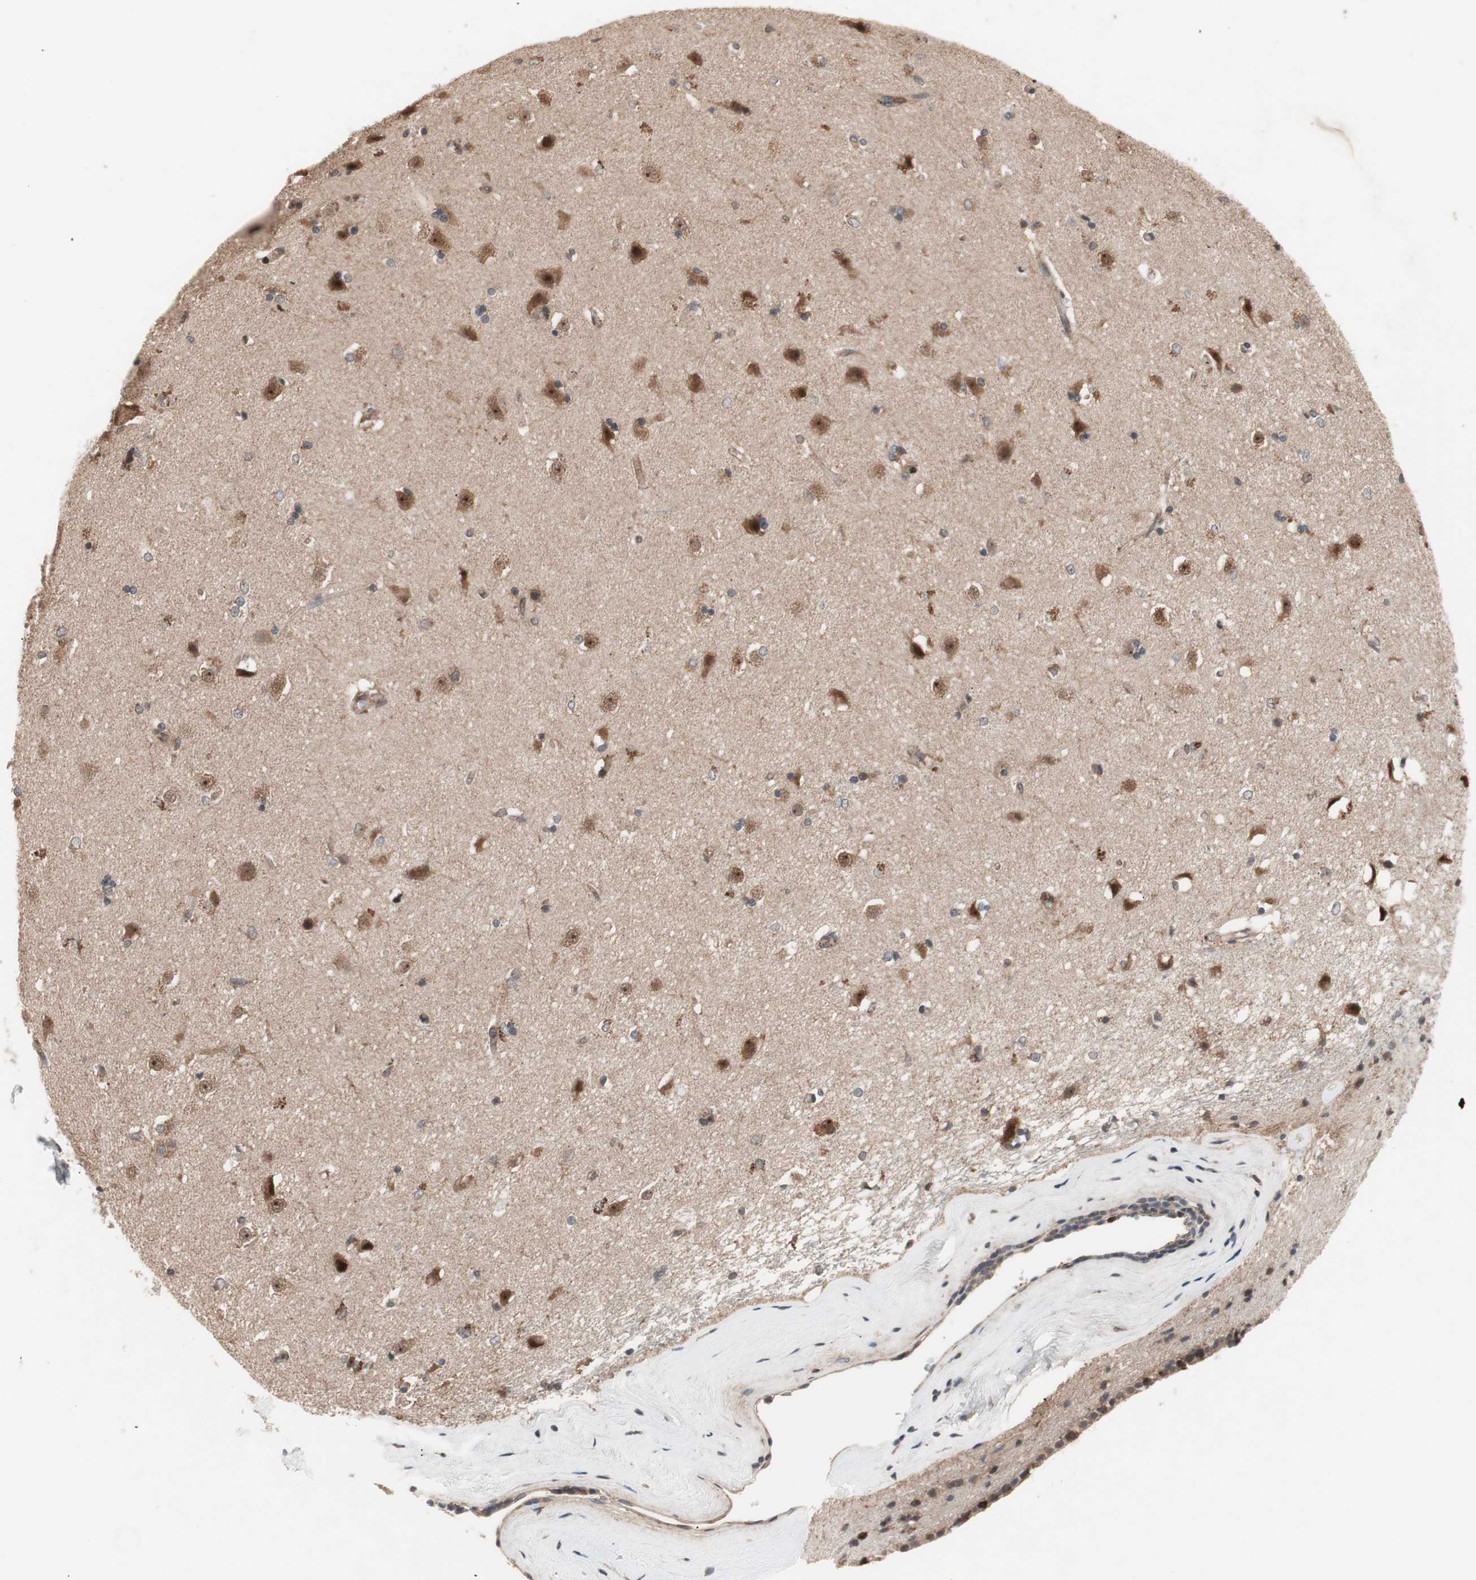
{"staining": {"intensity": "moderate", "quantity": ">75%", "location": "cytoplasmic/membranous,nuclear"}, "tissue": "caudate", "cell_type": "Glial cells", "image_type": "normal", "snomed": [{"axis": "morphology", "description": "Normal tissue, NOS"}, {"axis": "topography", "description": "Lateral ventricle wall"}], "caption": "Moderate cytoplasmic/membranous,nuclear positivity for a protein is present in about >75% of glial cells of unremarkable caudate using immunohistochemistry (IHC).", "gene": "NF2", "patient": {"sex": "female", "age": 19}}